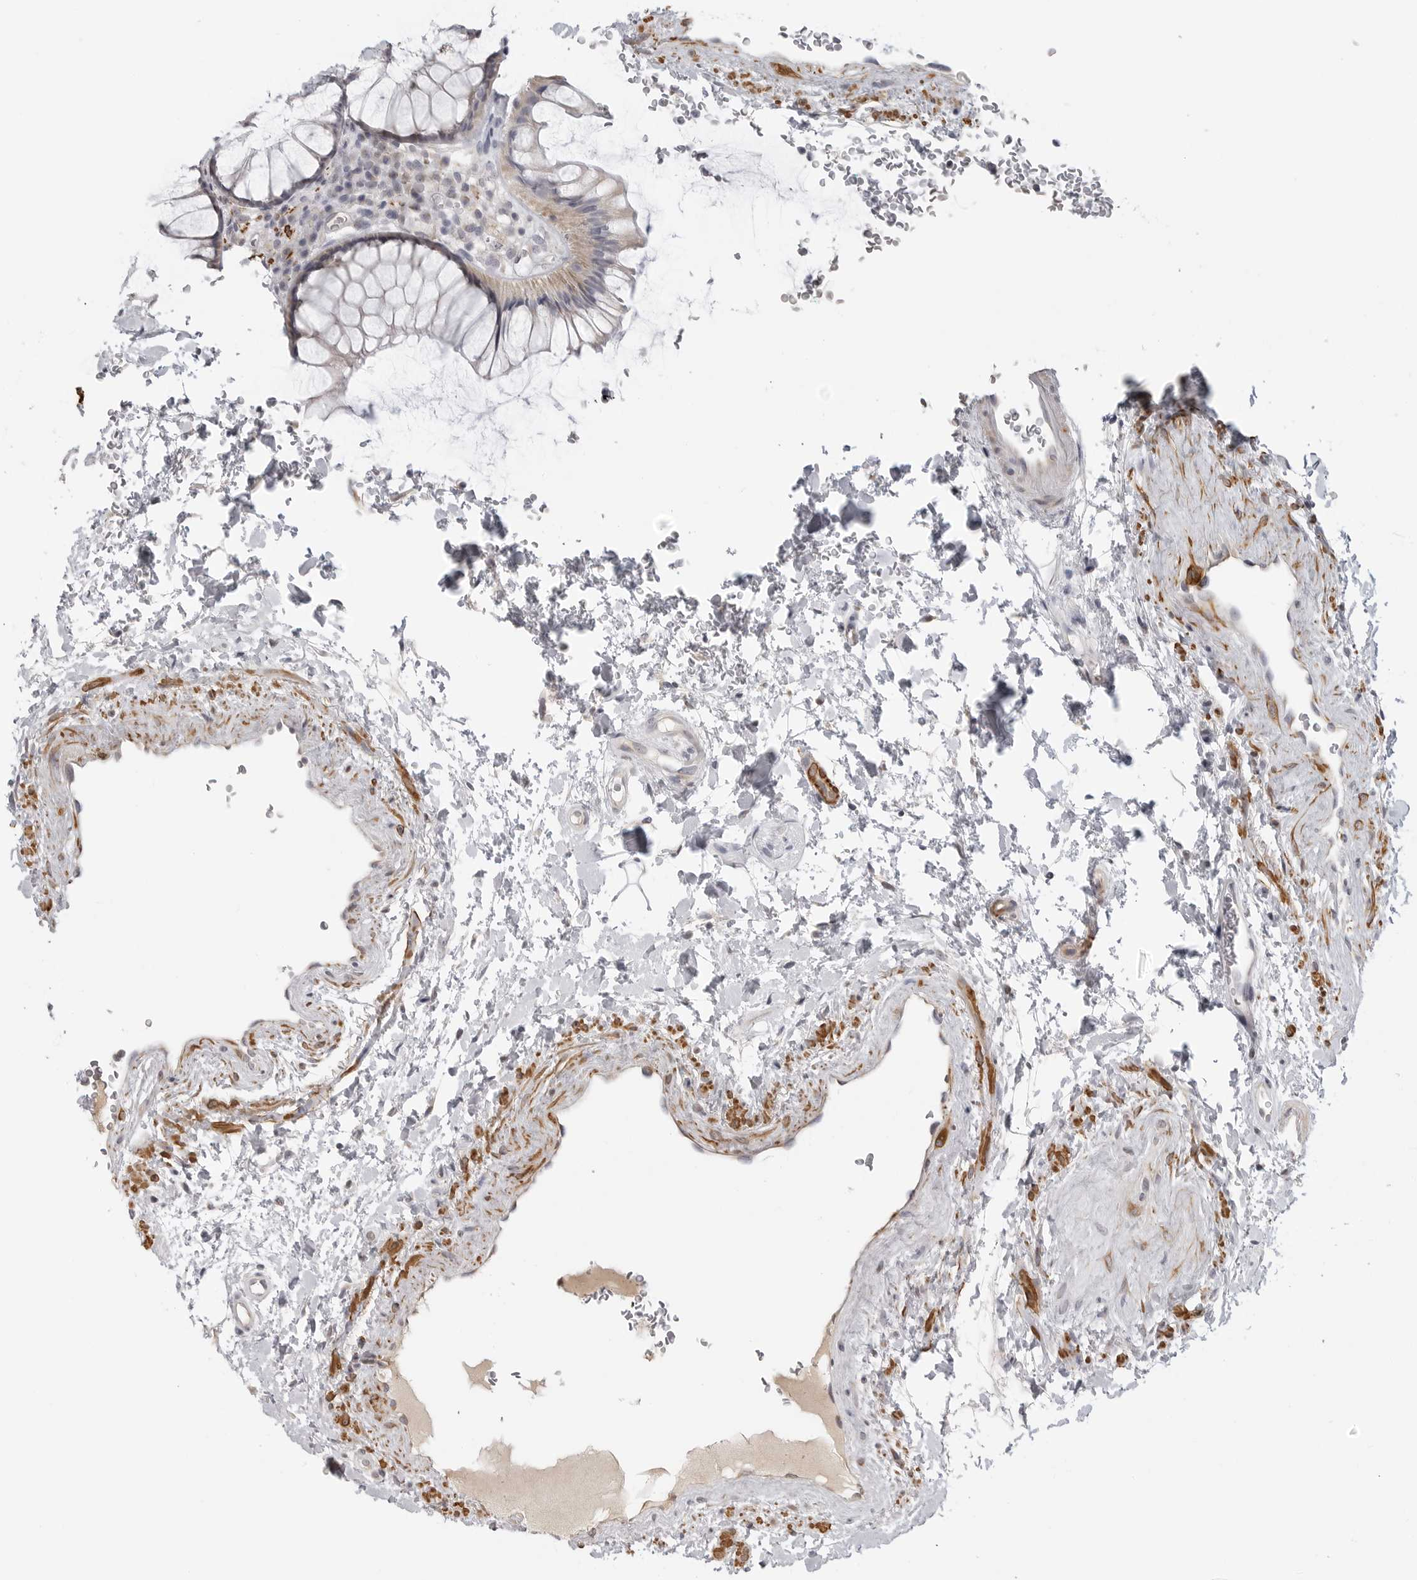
{"staining": {"intensity": "weak", "quantity": ">75%", "location": "cytoplasmic/membranous"}, "tissue": "rectum", "cell_type": "Glandular cells", "image_type": "normal", "snomed": [{"axis": "morphology", "description": "Normal tissue, NOS"}, {"axis": "topography", "description": "Rectum"}], "caption": "Protein expression analysis of unremarkable human rectum reveals weak cytoplasmic/membranous staining in about >75% of glandular cells.", "gene": "MAP7D1", "patient": {"sex": "male", "age": 51}}